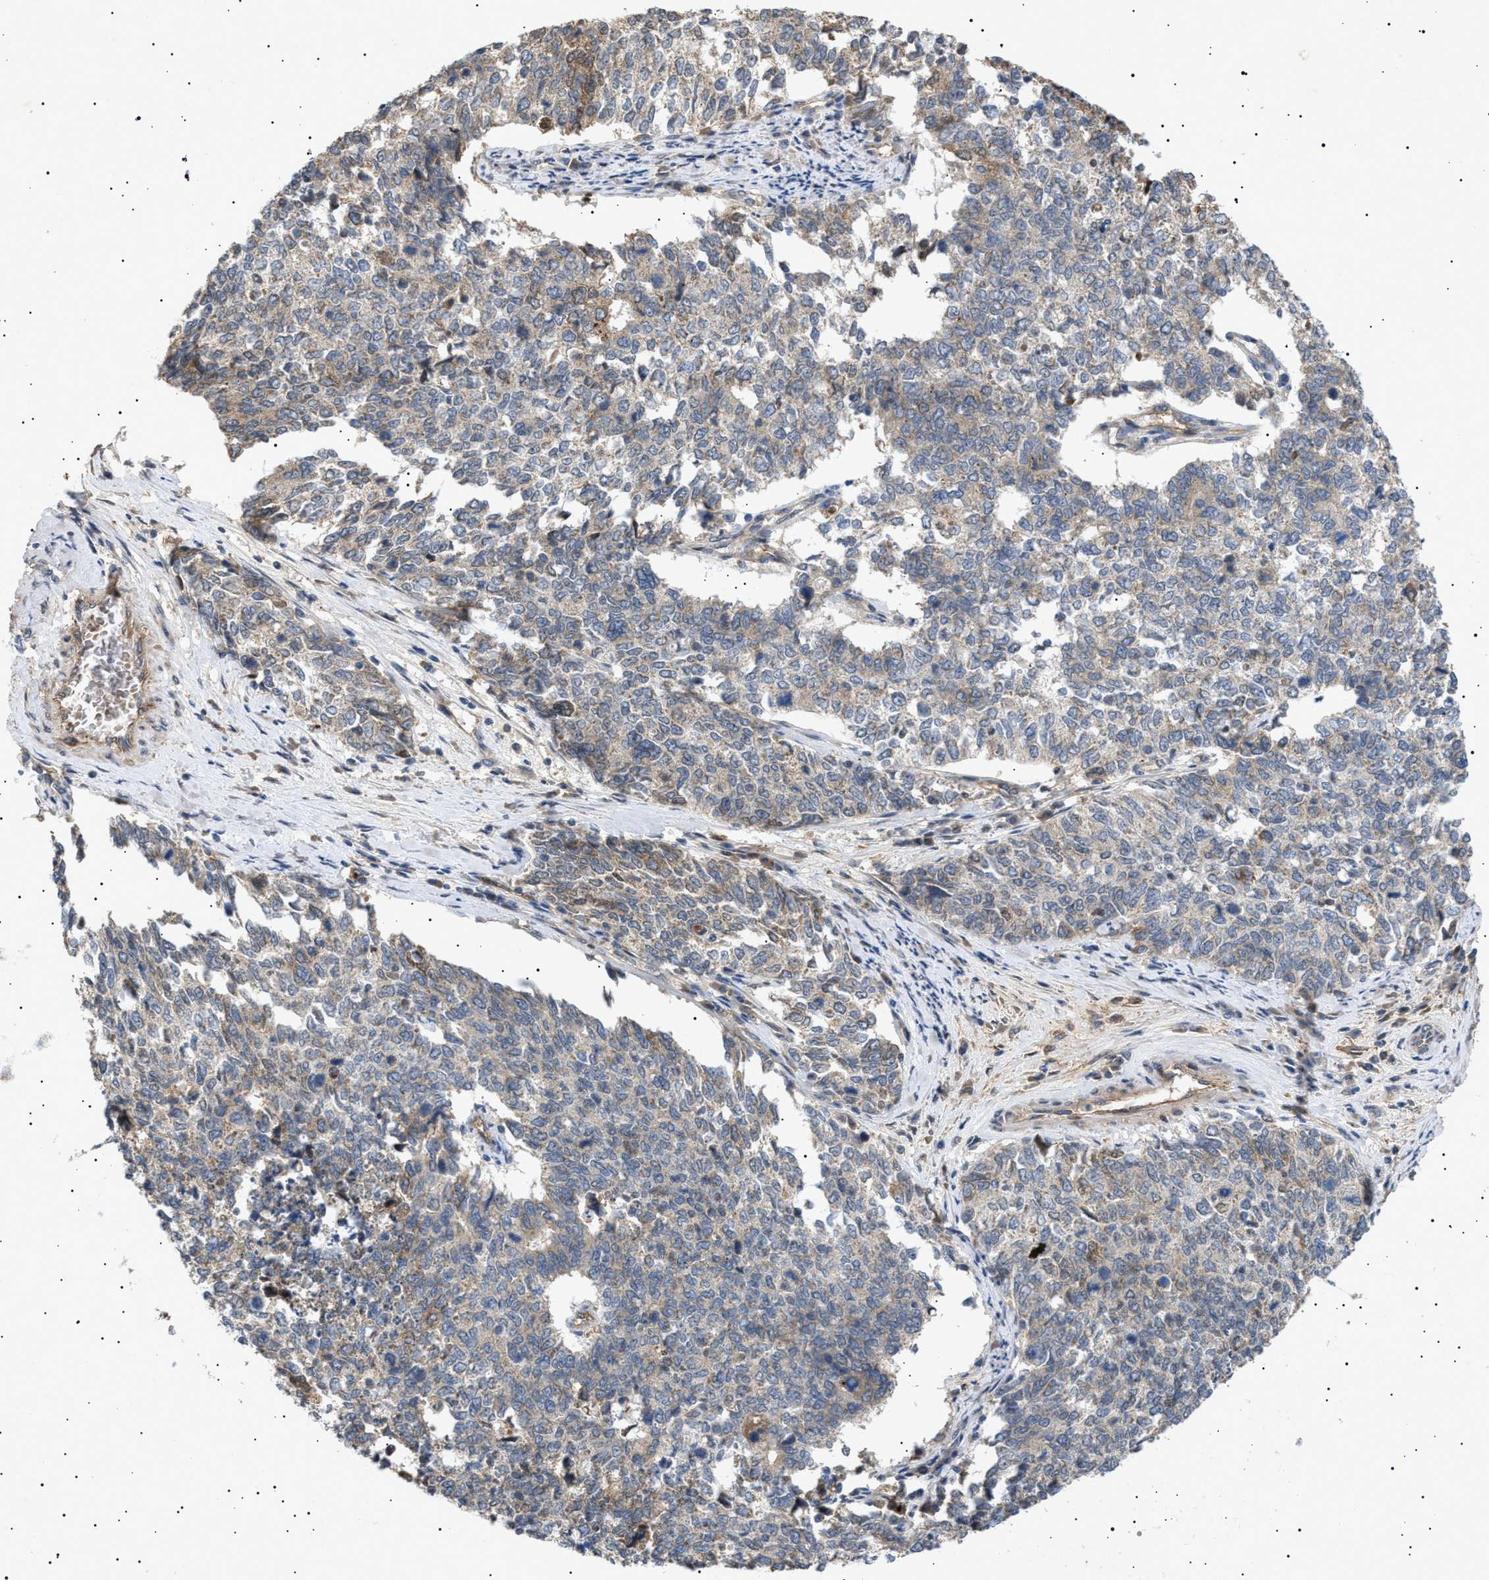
{"staining": {"intensity": "weak", "quantity": "25%-75%", "location": "cytoplasmic/membranous"}, "tissue": "cervical cancer", "cell_type": "Tumor cells", "image_type": "cancer", "snomed": [{"axis": "morphology", "description": "Squamous cell carcinoma, NOS"}, {"axis": "topography", "description": "Cervix"}], "caption": "A low amount of weak cytoplasmic/membranous expression is seen in approximately 25%-75% of tumor cells in squamous cell carcinoma (cervical) tissue.", "gene": "SIRT5", "patient": {"sex": "female", "age": 63}}